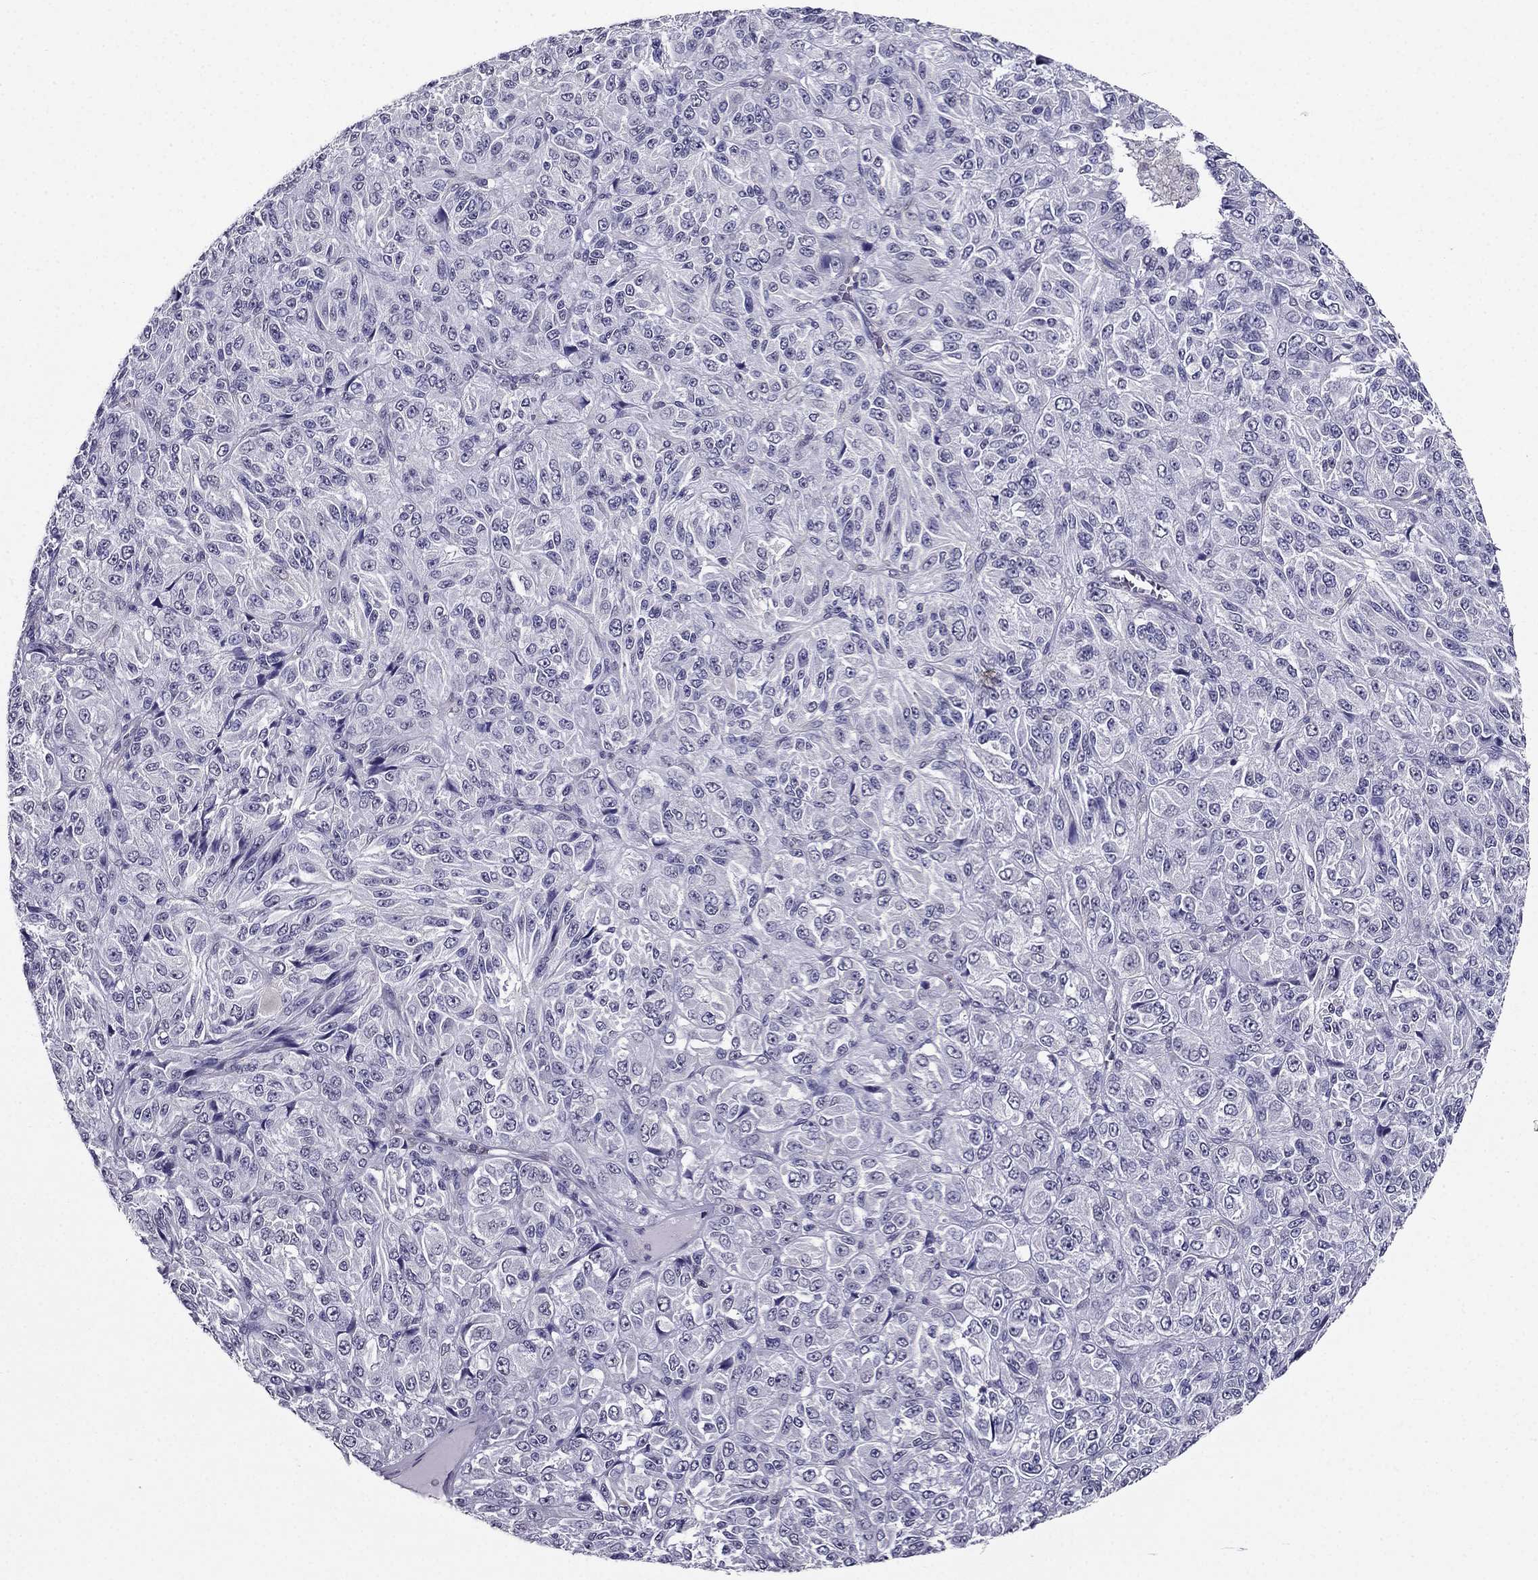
{"staining": {"intensity": "negative", "quantity": "none", "location": "none"}, "tissue": "melanoma", "cell_type": "Tumor cells", "image_type": "cancer", "snomed": [{"axis": "morphology", "description": "Malignant melanoma, Metastatic site"}, {"axis": "topography", "description": "Brain"}], "caption": "High magnification brightfield microscopy of melanoma stained with DAB (brown) and counterstained with hematoxylin (blue): tumor cells show no significant expression. (DAB immunohistochemistry visualized using brightfield microscopy, high magnification).", "gene": "AAK1", "patient": {"sex": "female", "age": 56}}